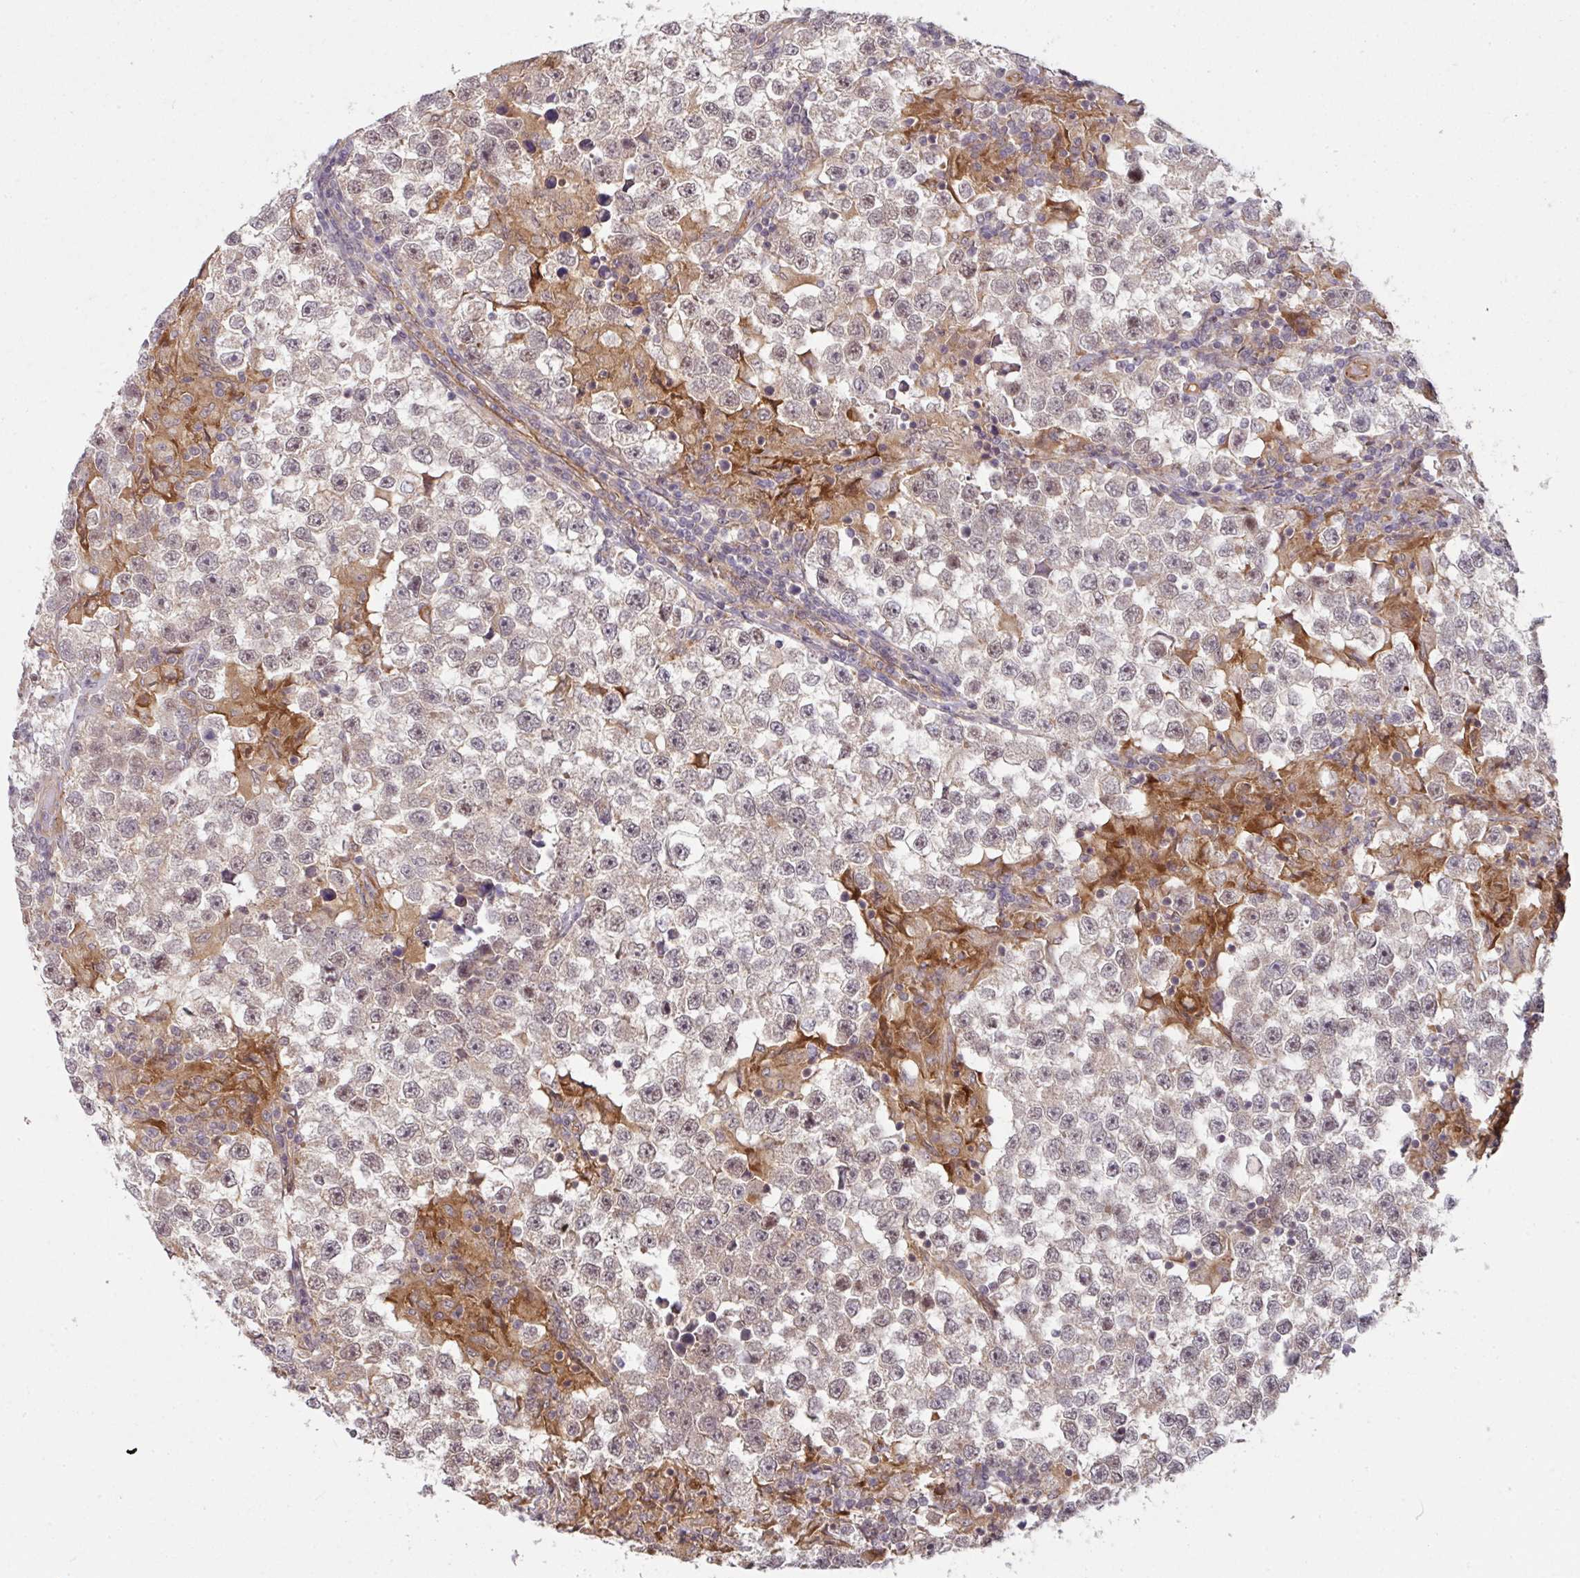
{"staining": {"intensity": "weak", "quantity": "25%-75%", "location": "cytoplasmic/membranous,nuclear"}, "tissue": "testis cancer", "cell_type": "Tumor cells", "image_type": "cancer", "snomed": [{"axis": "morphology", "description": "Seminoma, NOS"}, {"axis": "topography", "description": "Testis"}], "caption": "Protein analysis of testis cancer (seminoma) tissue shows weak cytoplasmic/membranous and nuclear positivity in approximately 25%-75% of tumor cells.", "gene": "CYFIP2", "patient": {"sex": "male", "age": 46}}